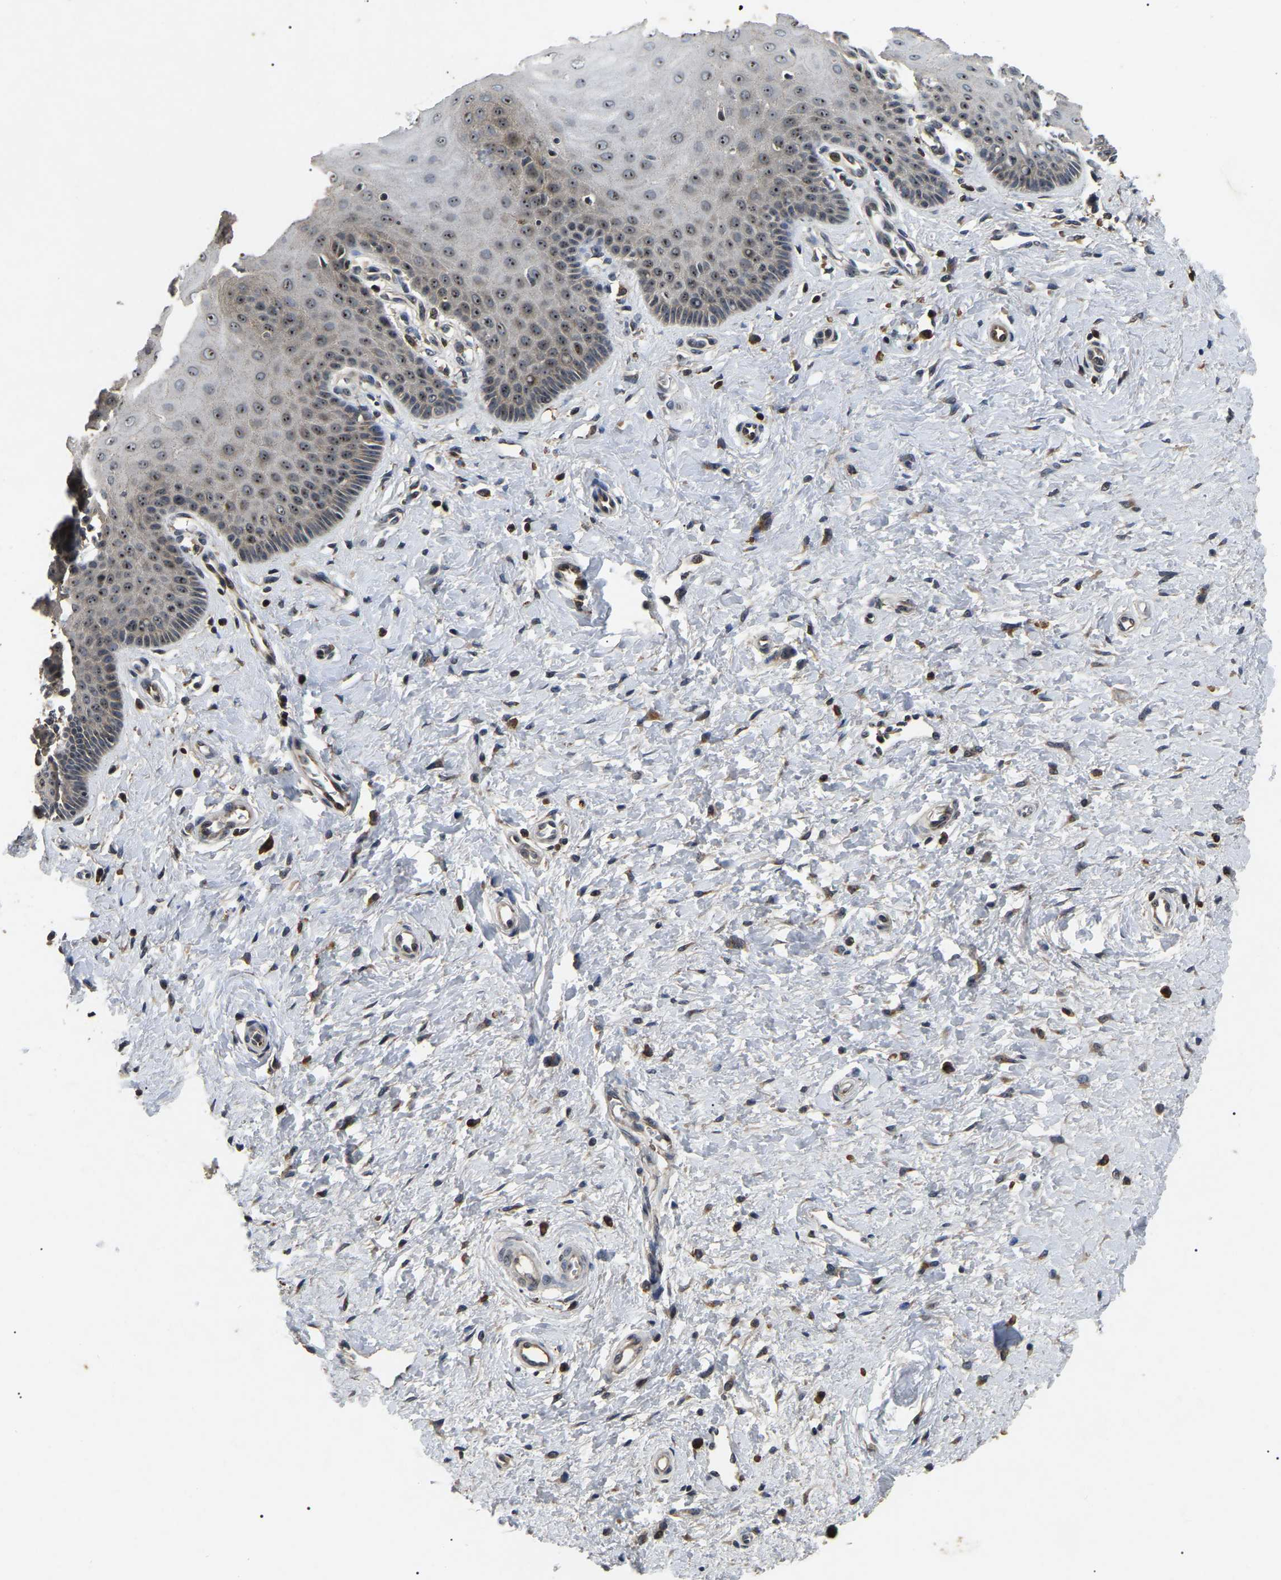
{"staining": {"intensity": "moderate", "quantity": "25%-75%", "location": "nuclear"}, "tissue": "cervix", "cell_type": "Squamous epithelial cells", "image_type": "normal", "snomed": [{"axis": "morphology", "description": "Normal tissue, NOS"}, {"axis": "topography", "description": "Cervix"}], "caption": "A micrograph showing moderate nuclear positivity in about 25%-75% of squamous epithelial cells in benign cervix, as visualized by brown immunohistochemical staining.", "gene": "RBM28", "patient": {"sex": "female", "age": 55}}